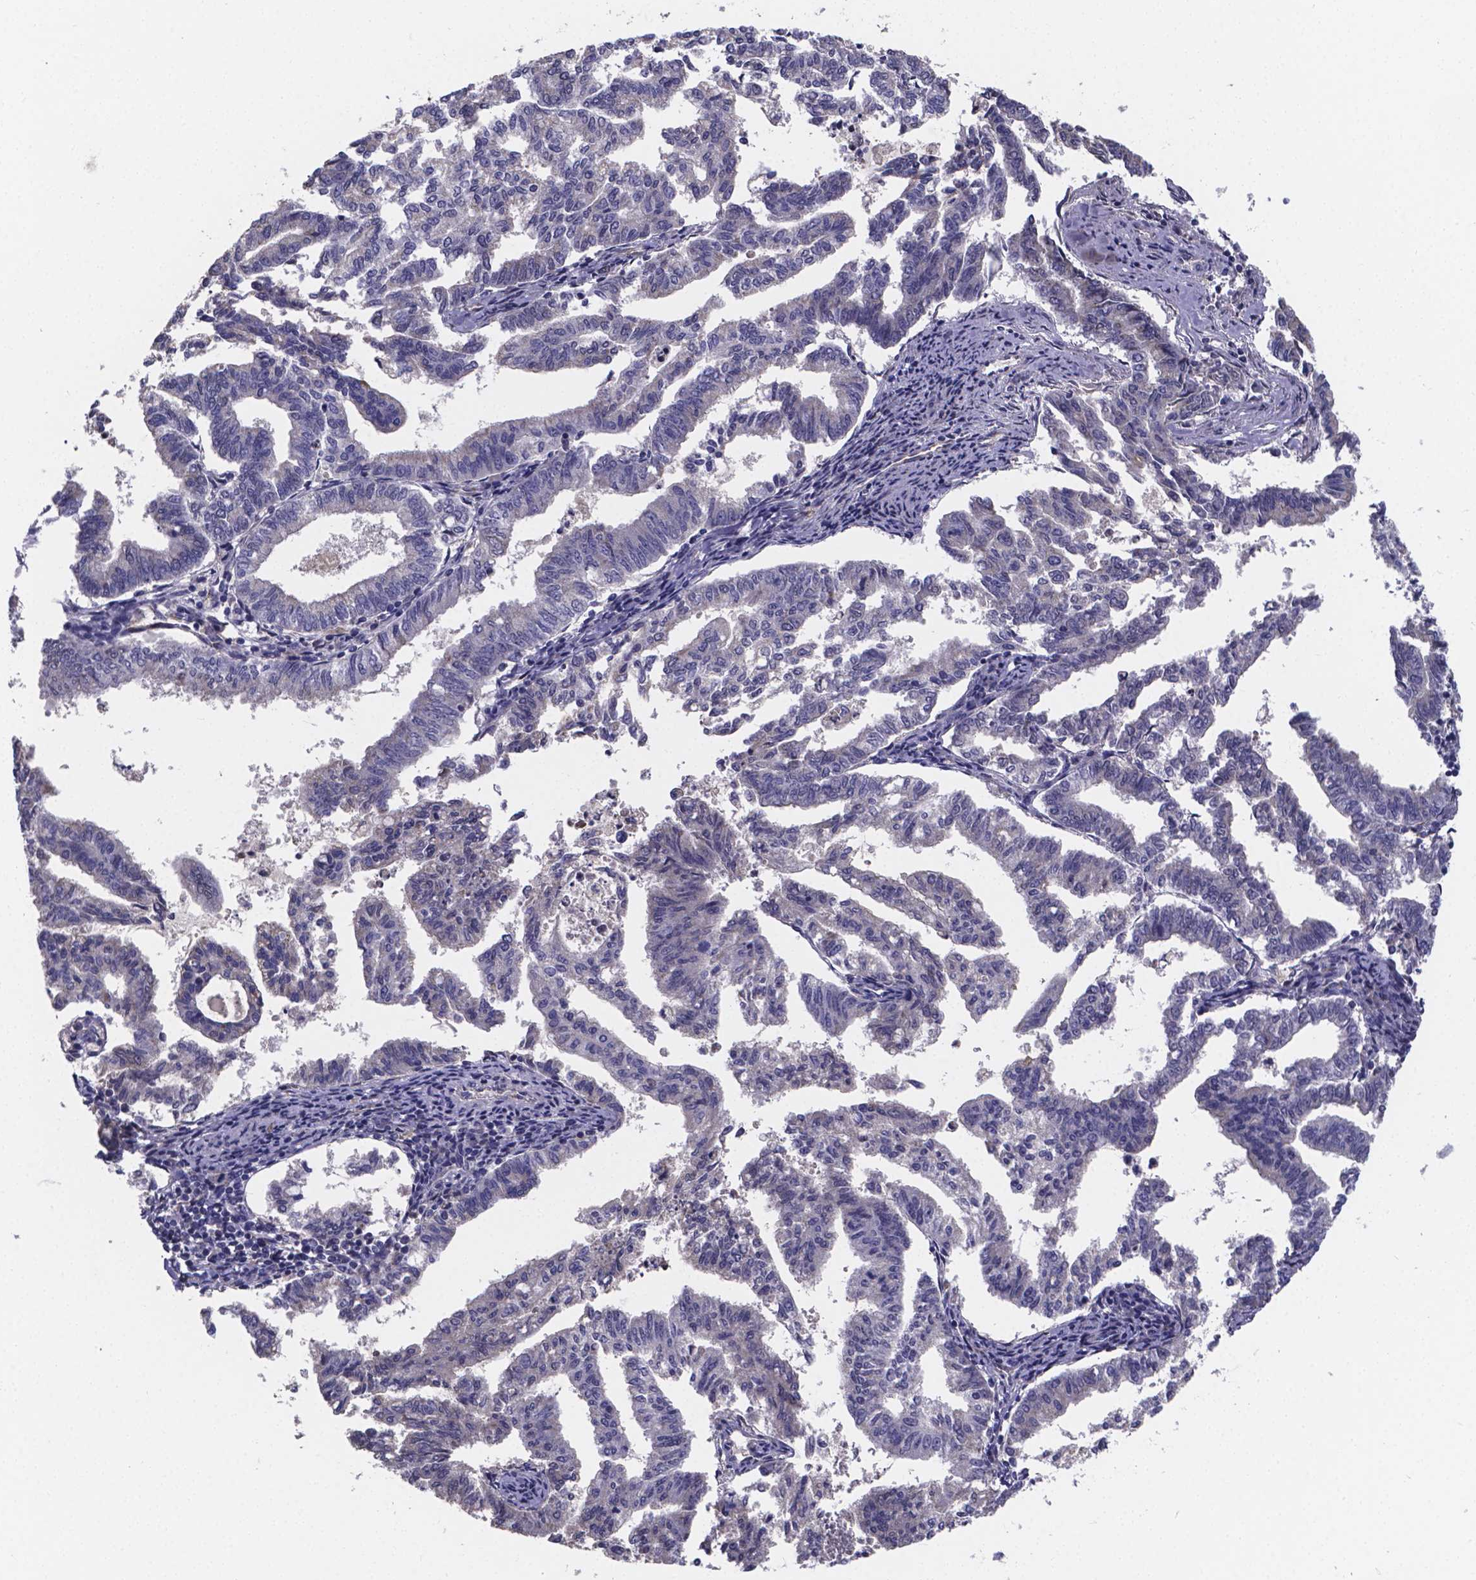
{"staining": {"intensity": "negative", "quantity": "none", "location": "none"}, "tissue": "endometrial cancer", "cell_type": "Tumor cells", "image_type": "cancer", "snomed": [{"axis": "morphology", "description": "Adenocarcinoma, NOS"}, {"axis": "topography", "description": "Endometrium"}], "caption": "The IHC micrograph has no significant positivity in tumor cells of adenocarcinoma (endometrial) tissue. (Brightfield microscopy of DAB (3,3'-diaminobenzidine) IHC at high magnification).", "gene": "SFRP4", "patient": {"sex": "female", "age": 79}}